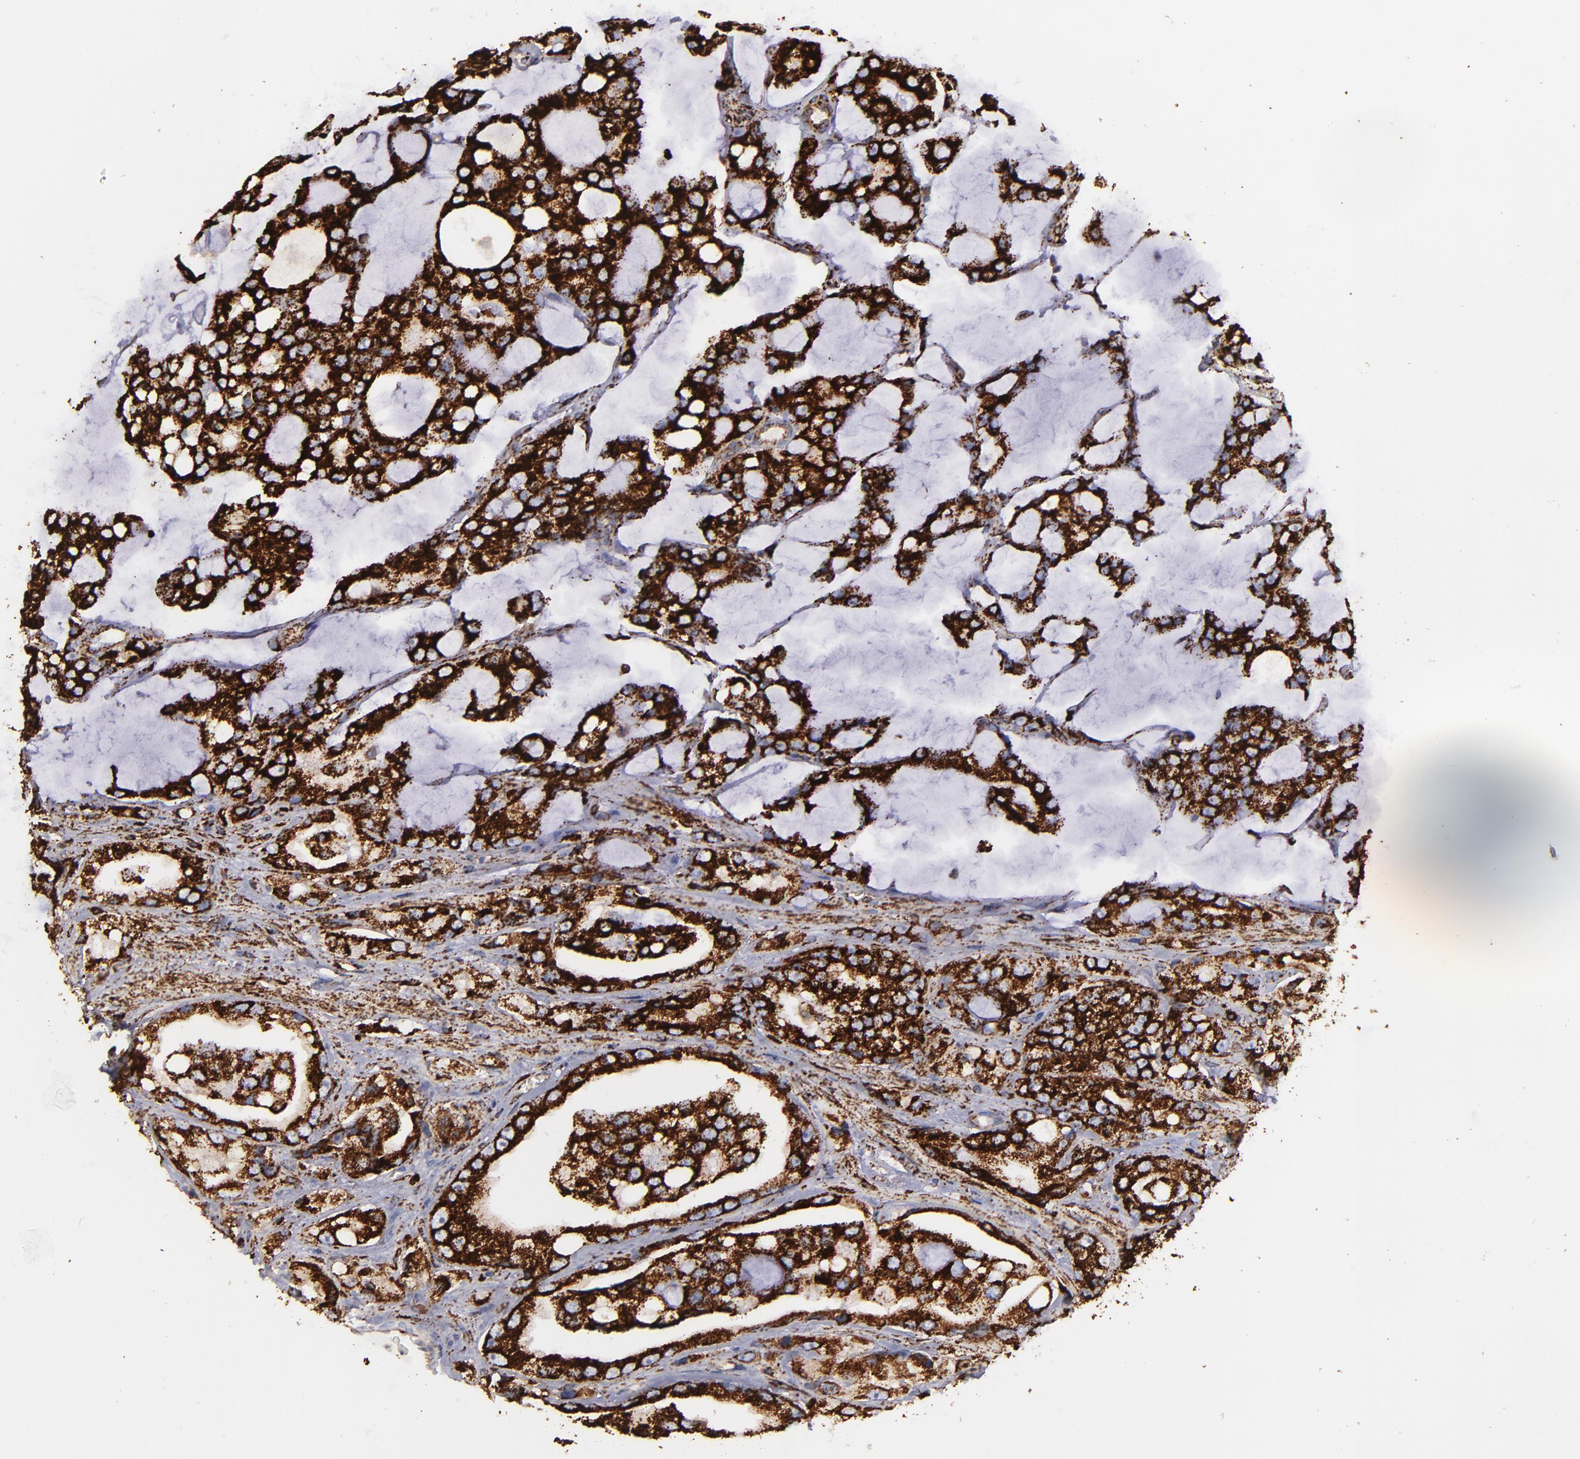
{"staining": {"intensity": "strong", "quantity": ">75%", "location": "cytoplasmic/membranous"}, "tissue": "prostate cancer", "cell_type": "Tumor cells", "image_type": "cancer", "snomed": [{"axis": "morphology", "description": "Adenocarcinoma, High grade"}, {"axis": "topography", "description": "Prostate"}], "caption": "High-grade adenocarcinoma (prostate) tissue displays strong cytoplasmic/membranous positivity in approximately >75% of tumor cells Using DAB (3,3'-diaminobenzidine) (brown) and hematoxylin (blue) stains, captured at high magnification using brightfield microscopy.", "gene": "MAOB", "patient": {"sex": "male", "age": 67}}